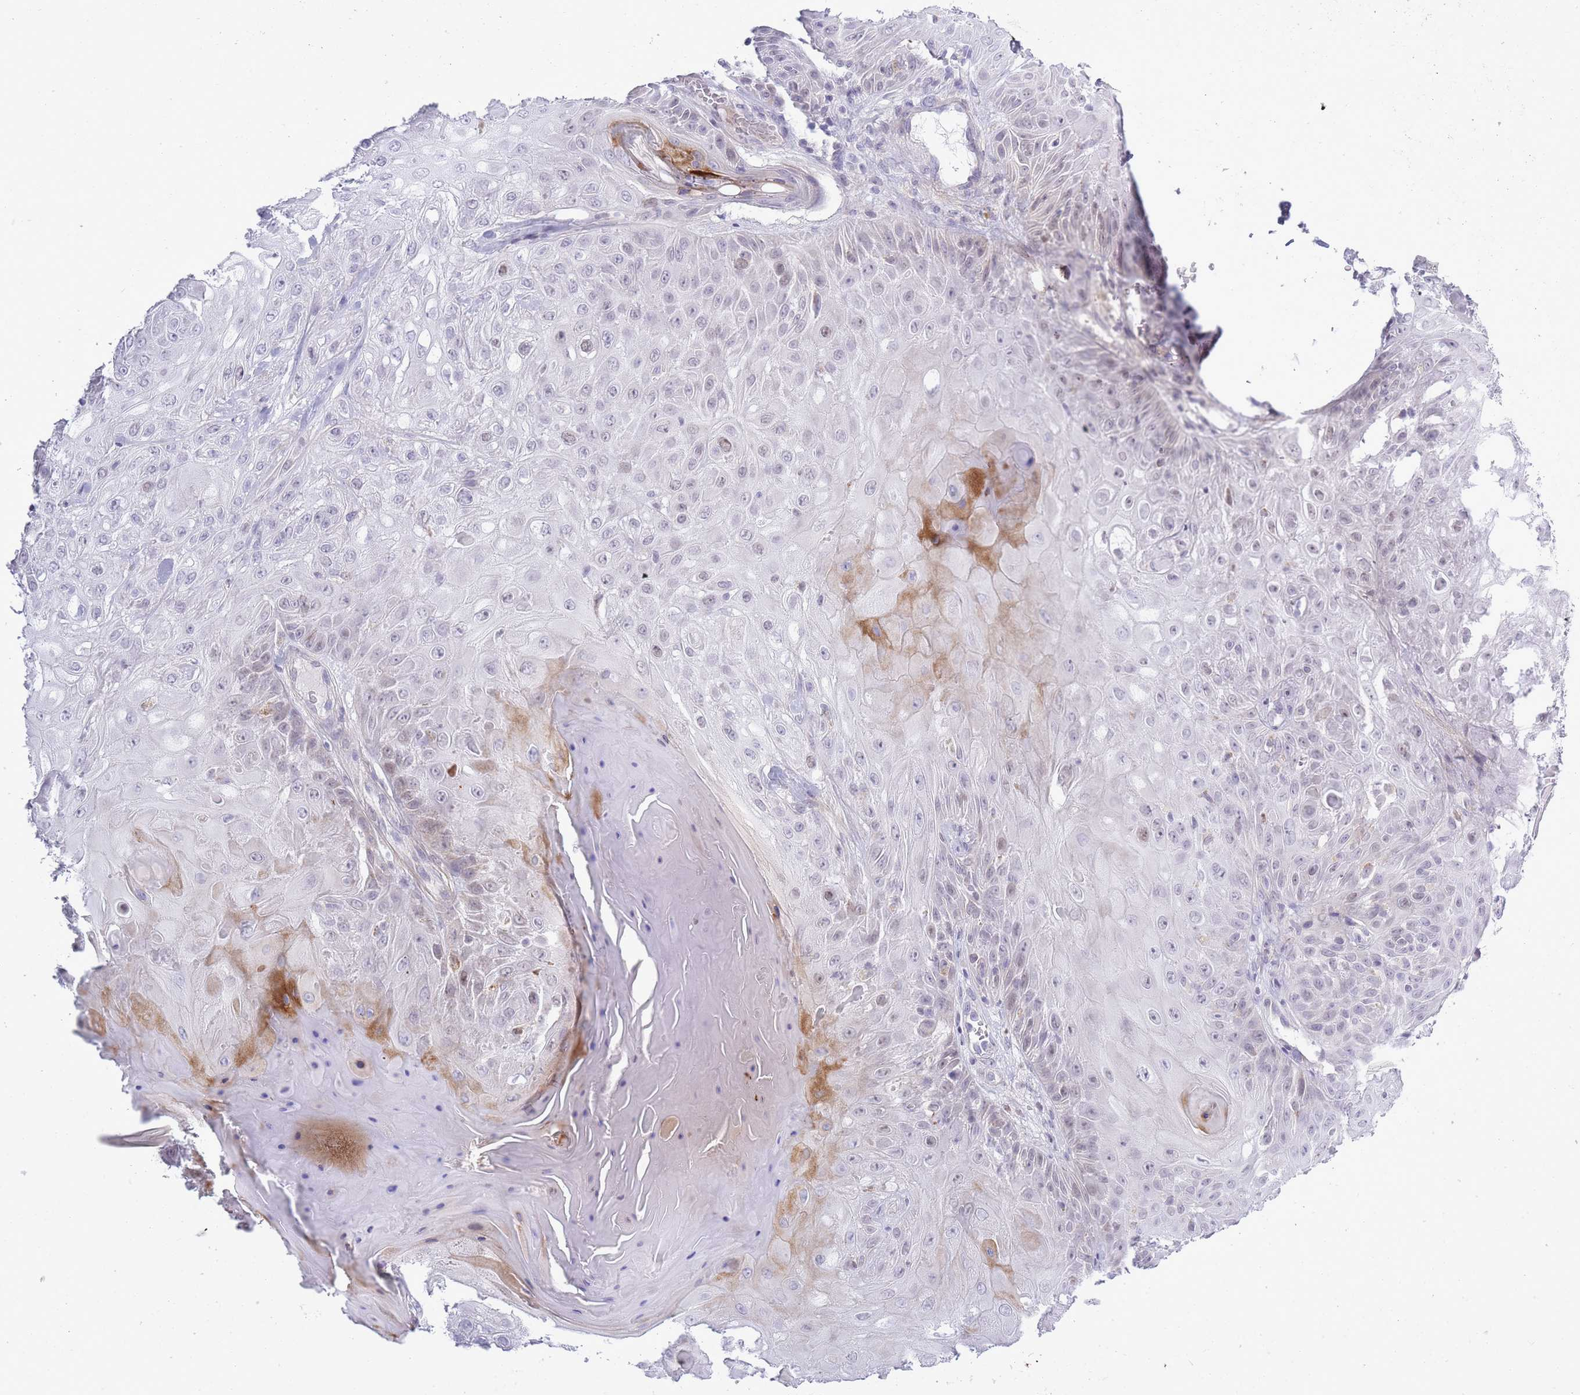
{"staining": {"intensity": "weak", "quantity": "<25%", "location": "nuclear"}, "tissue": "skin cancer", "cell_type": "Tumor cells", "image_type": "cancer", "snomed": [{"axis": "morphology", "description": "Normal tissue, NOS"}, {"axis": "morphology", "description": "Squamous cell carcinoma, NOS"}, {"axis": "topography", "description": "Skin"}, {"axis": "topography", "description": "Cartilage tissue"}], "caption": "High power microscopy image of an immunohistochemistry image of skin cancer (squamous cell carcinoma), revealing no significant expression in tumor cells.", "gene": "ZBTB24", "patient": {"sex": "female", "age": 79}}